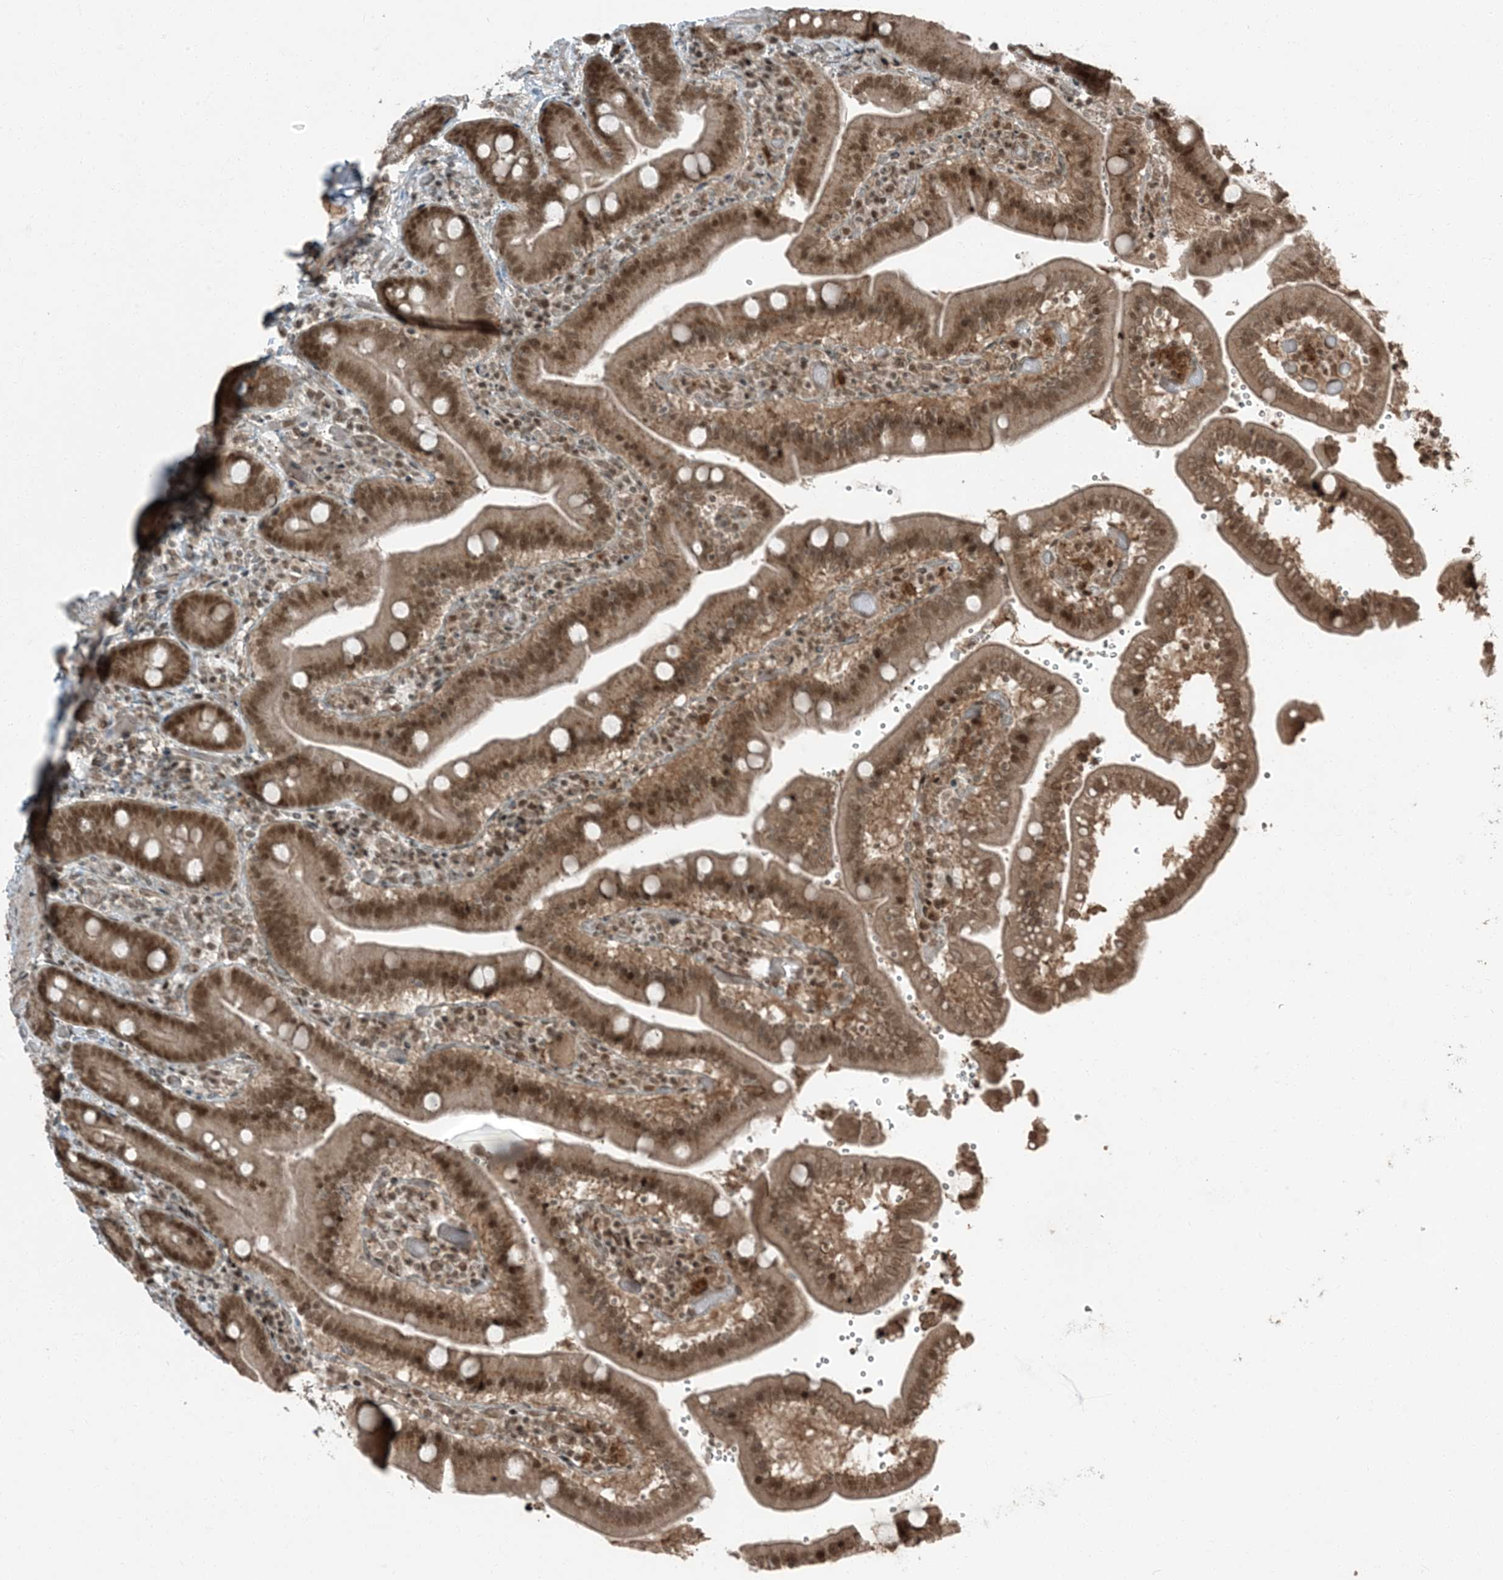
{"staining": {"intensity": "strong", "quantity": ">75%", "location": "cytoplasmic/membranous,nuclear"}, "tissue": "duodenum", "cell_type": "Glandular cells", "image_type": "normal", "snomed": [{"axis": "morphology", "description": "Normal tissue, NOS"}, {"axis": "topography", "description": "Duodenum"}], "caption": "Duodenum stained with immunohistochemistry displays strong cytoplasmic/membranous,nuclear positivity in approximately >75% of glandular cells. The staining was performed using DAB (3,3'-diaminobenzidine) to visualize the protein expression in brown, while the nuclei were stained in blue with hematoxylin (Magnification: 20x).", "gene": "TRAPPC12", "patient": {"sex": "female", "age": 62}}